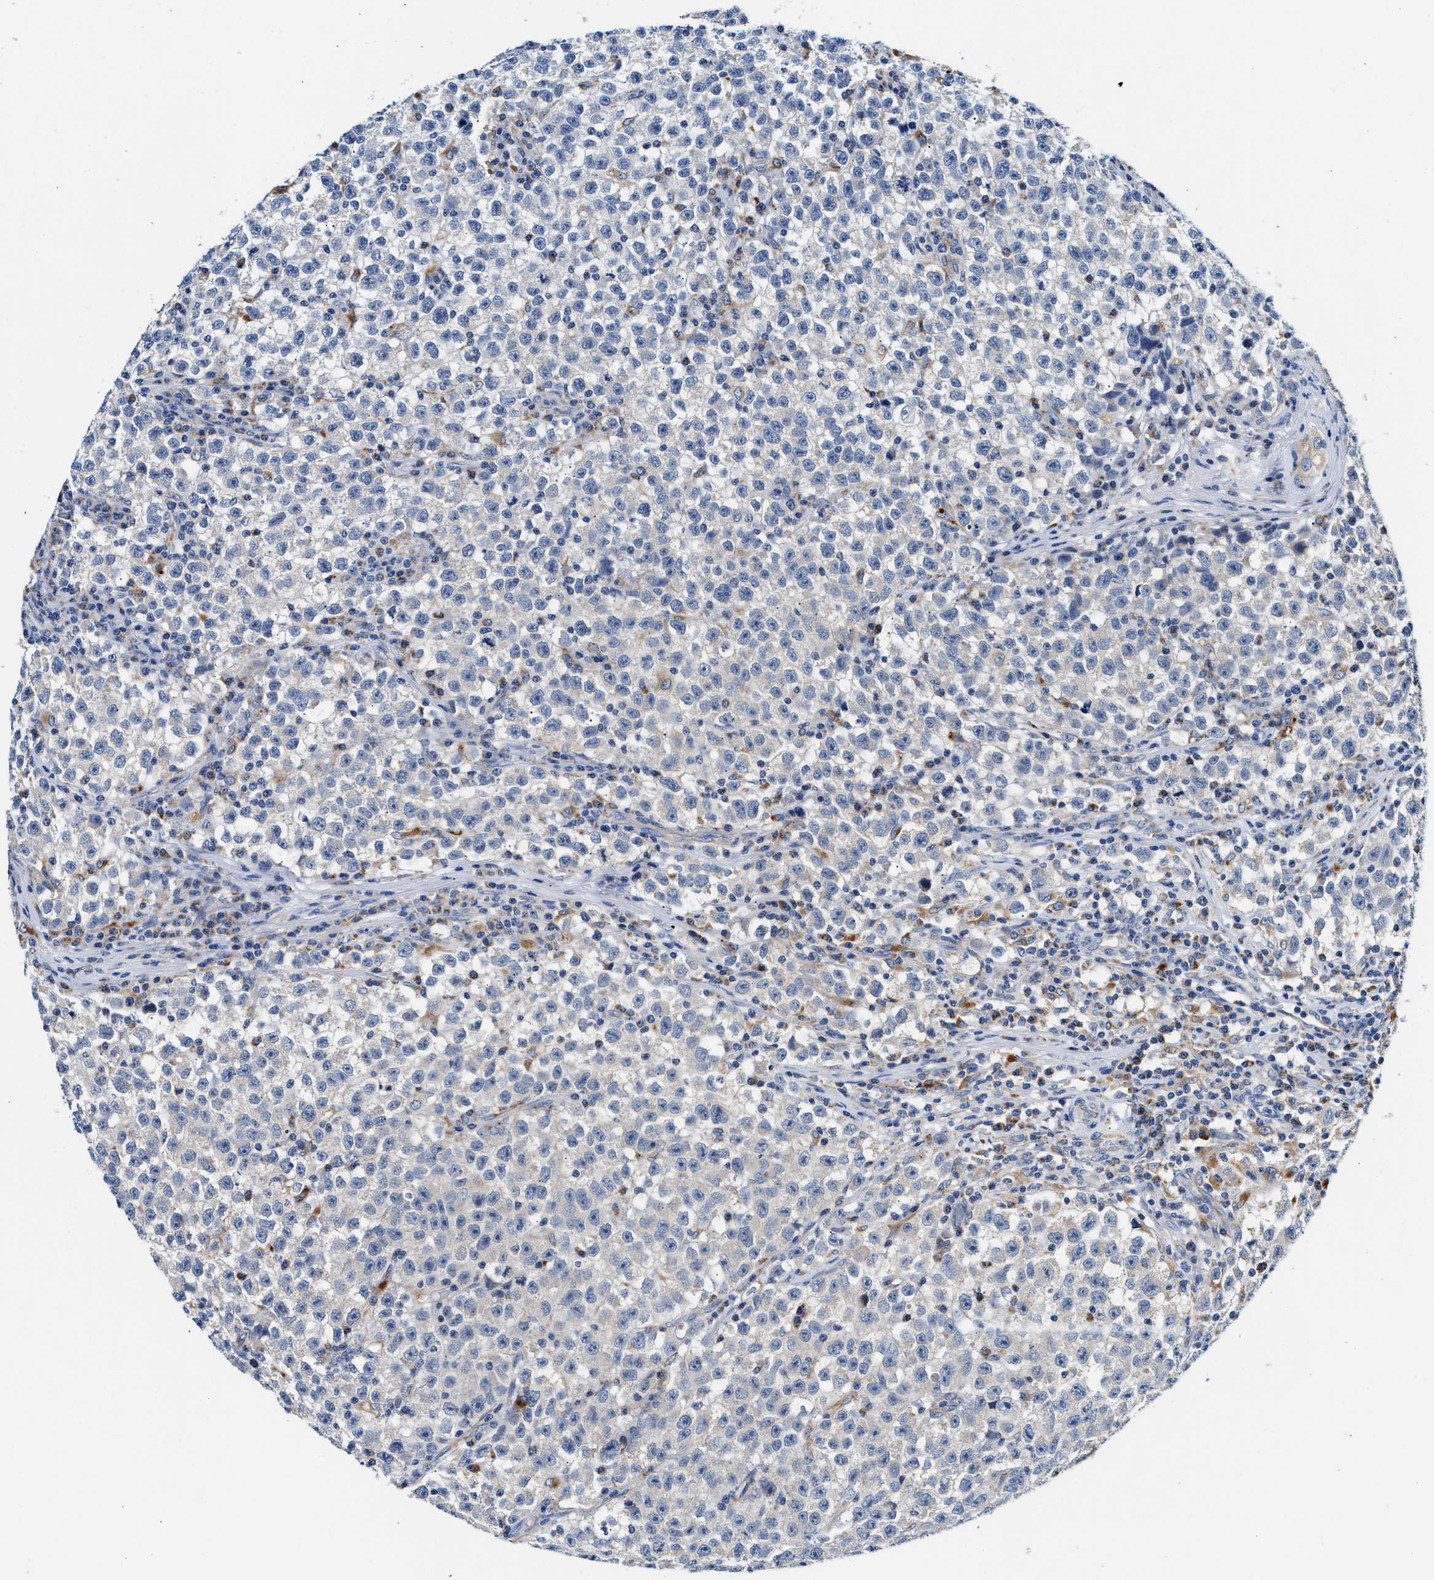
{"staining": {"intensity": "negative", "quantity": "none", "location": "none"}, "tissue": "testis cancer", "cell_type": "Tumor cells", "image_type": "cancer", "snomed": [{"axis": "morphology", "description": "Seminoma, NOS"}, {"axis": "topography", "description": "Testis"}], "caption": "There is no significant positivity in tumor cells of testis cancer.", "gene": "ACADVL", "patient": {"sex": "male", "age": 22}}